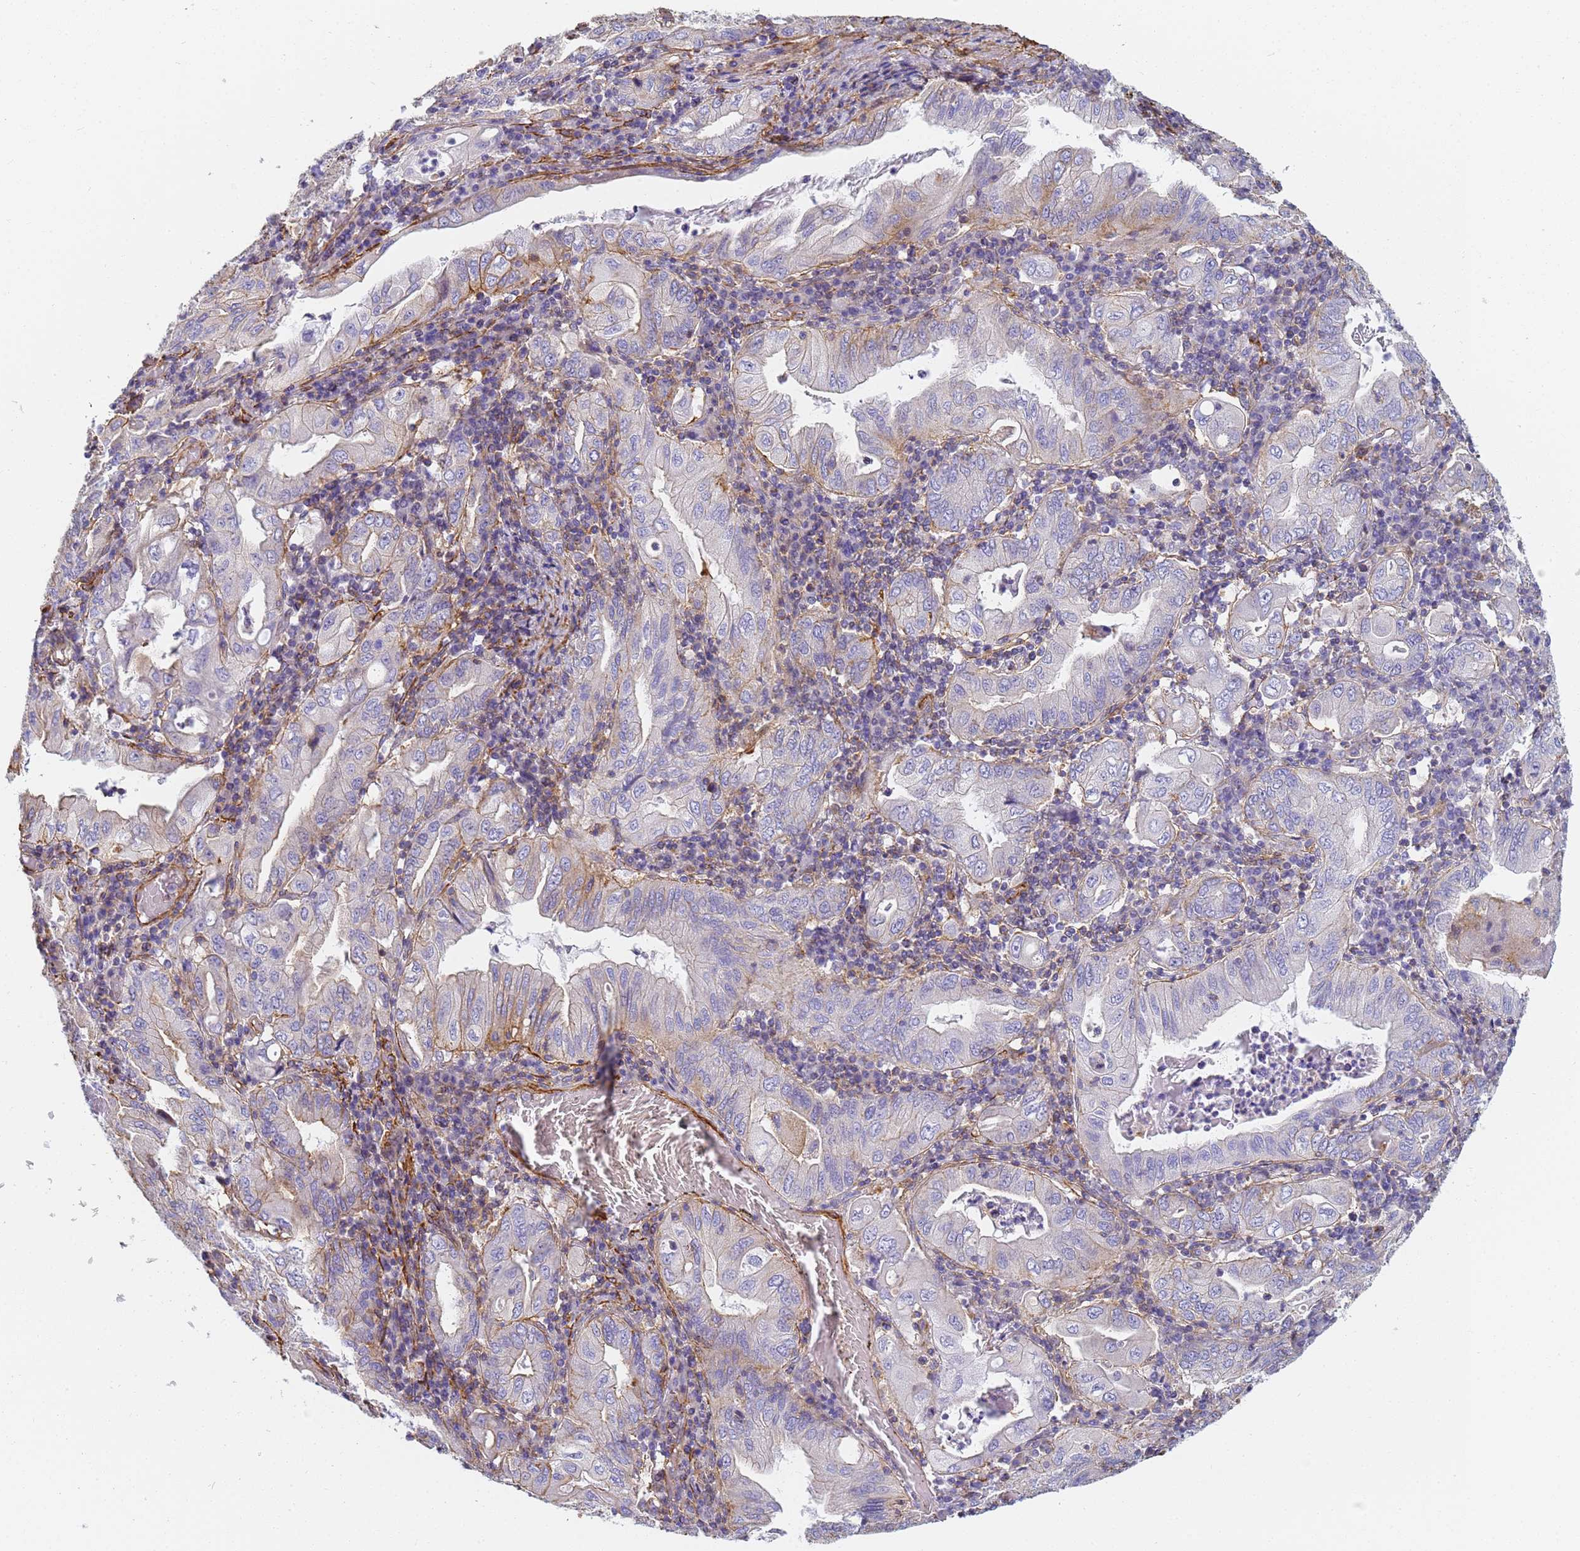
{"staining": {"intensity": "moderate", "quantity": "<25%", "location": "cytoplasmic/membranous"}, "tissue": "stomach cancer", "cell_type": "Tumor cells", "image_type": "cancer", "snomed": [{"axis": "morphology", "description": "Normal tissue, NOS"}, {"axis": "morphology", "description": "Adenocarcinoma, NOS"}, {"axis": "topography", "description": "Esophagus"}, {"axis": "topography", "description": "Stomach, upper"}, {"axis": "topography", "description": "Peripheral nerve tissue"}], "caption": "A histopathology image of human stomach adenocarcinoma stained for a protein demonstrates moderate cytoplasmic/membranous brown staining in tumor cells. Immunohistochemistry (ihc) stains the protein in brown and the nuclei are stained blue.", "gene": "TPM1", "patient": {"sex": "male", "age": 62}}